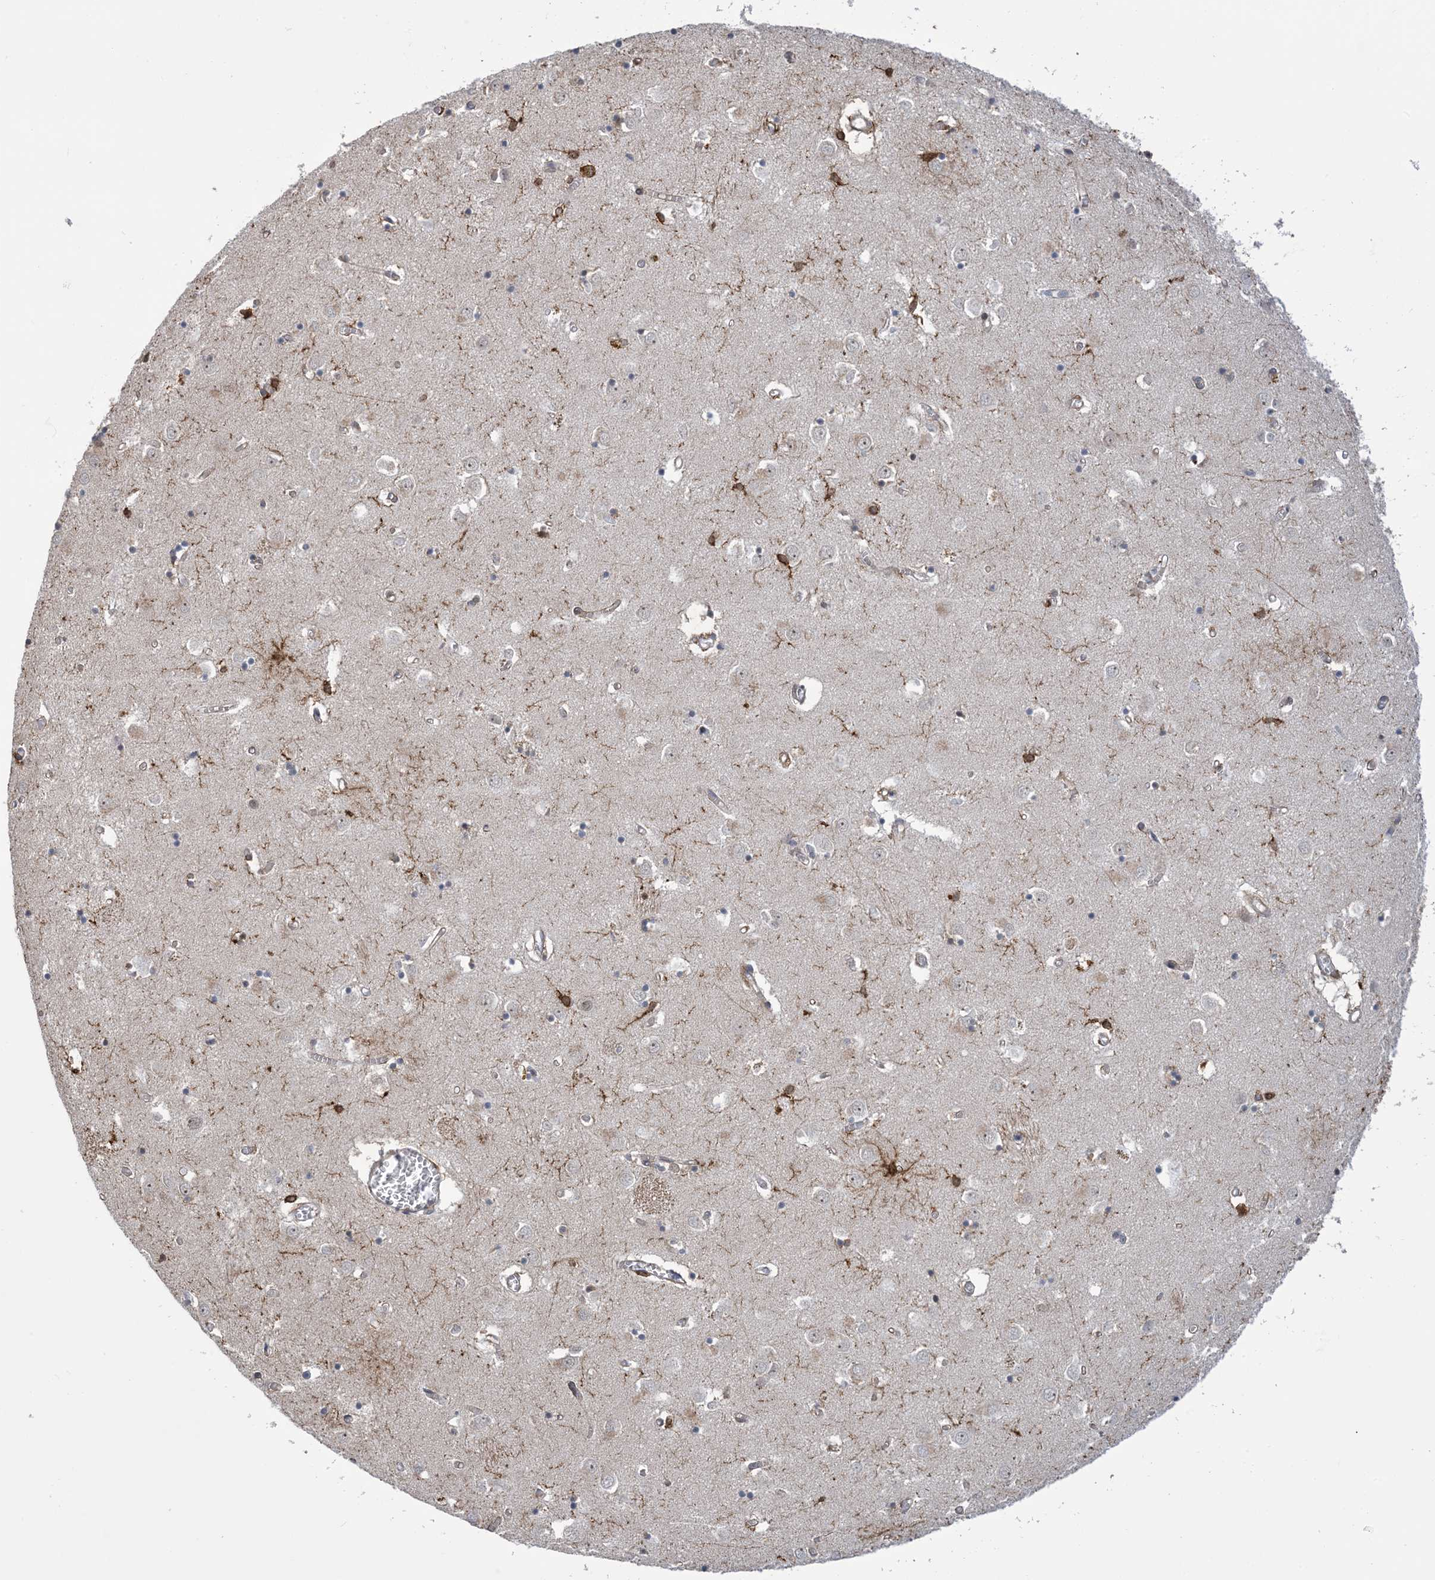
{"staining": {"intensity": "strong", "quantity": "<25%", "location": "cytoplasmic/membranous"}, "tissue": "caudate", "cell_type": "Glial cells", "image_type": "normal", "snomed": [{"axis": "morphology", "description": "Normal tissue, NOS"}, {"axis": "topography", "description": "Lateral ventricle wall"}], "caption": "Unremarkable caudate was stained to show a protein in brown. There is medium levels of strong cytoplasmic/membranous positivity in approximately <25% of glial cells. (Stains: DAB in brown, nuclei in blue, Microscopy: brightfield microscopy at high magnification).", "gene": "ZNF8", "patient": {"sex": "male", "age": 70}}